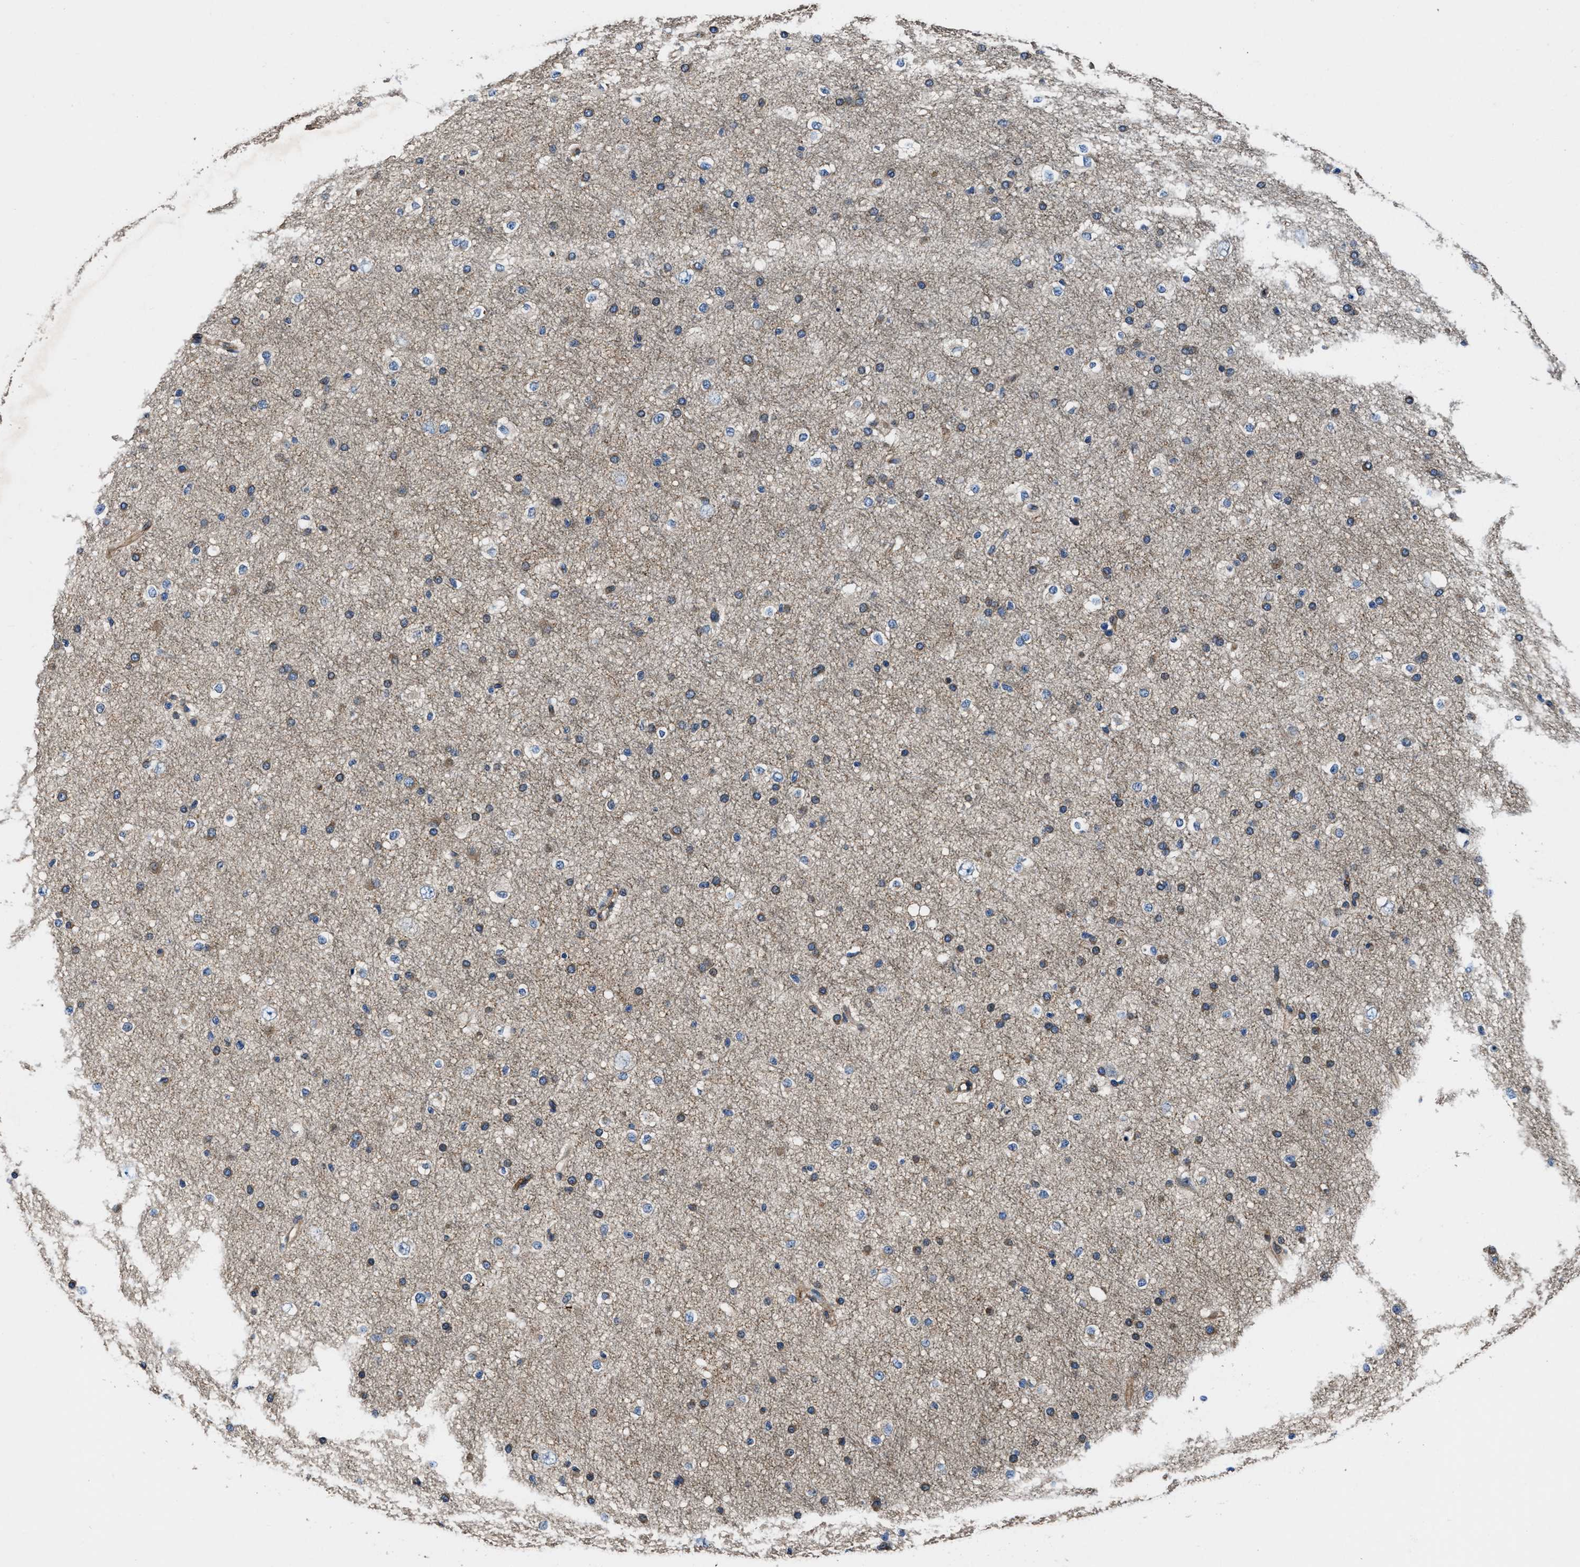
{"staining": {"intensity": "moderate", "quantity": ">75%", "location": "cytoplasmic/membranous"}, "tissue": "cerebral cortex", "cell_type": "Endothelial cells", "image_type": "normal", "snomed": [{"axis": "morphology", "description": "Normal tissue, NOS"}, {"axis": "morphology", "description": "Developmental malformation"}, {"axis": "topography", "description": "Cerebral cortex"}], "caption": "Approximately >75% of endothelial cells in unremarkable human cerebral cortex reveal moderate cytoplasmic/membranous protein expression as visualized by brown immunohistochemical staining.", "gene": "PTAR1", "patient": {"sex": "female", "age": 30}}